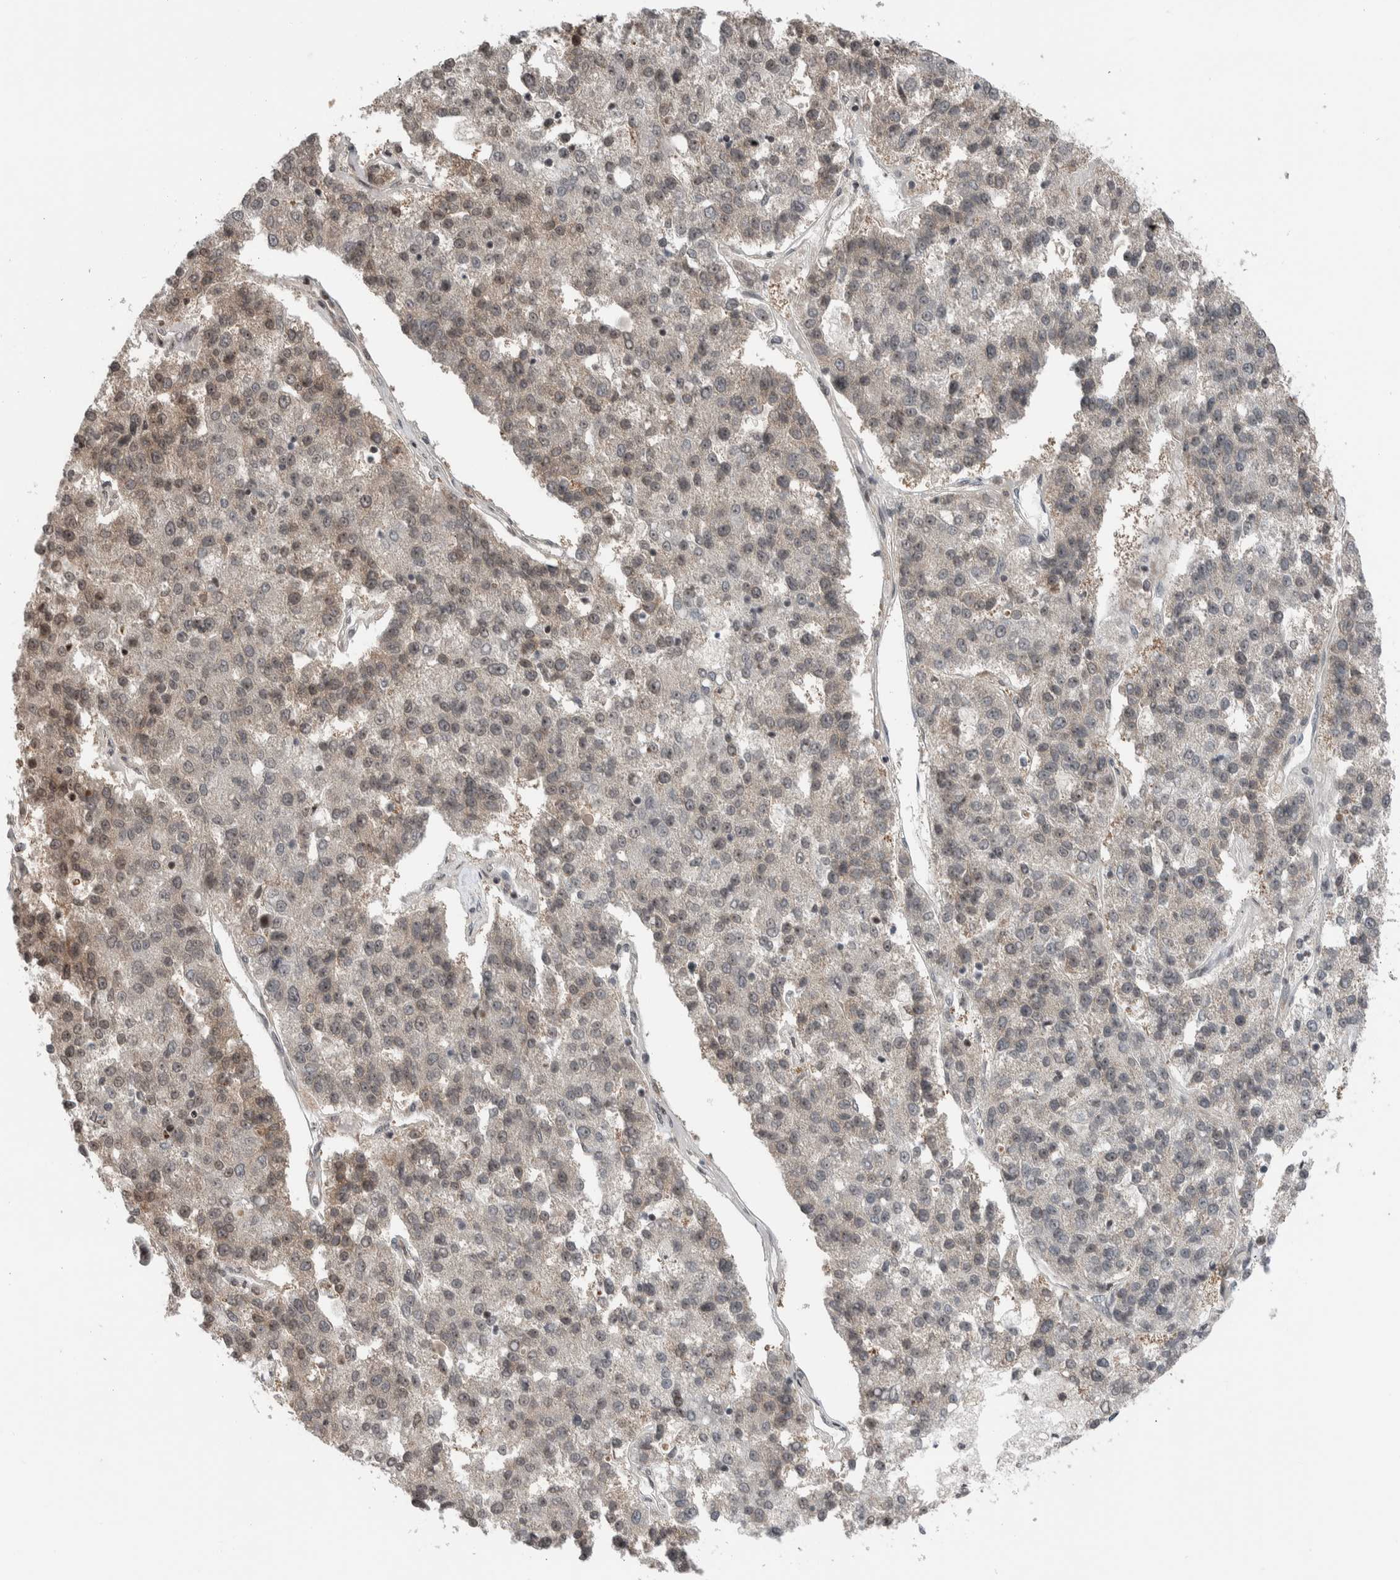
{"staining": {"intensity": "weak", "quantity": "25%-75%", "location": "nuclear"}, "tissue": "pancreatic cancer", "cell_type": "Tumor cells", "image_type": "cancer", "snomed": [{"axis": "morphology", "description": "Adenocarcinoma, NOS"}, {"axis": "topography", "description": "Pancreas"}], "caption": "Protein staining demonstrates weak nuclear positivity in approximately 25%-75% of tumor cells in pancreatic cancer.", "gene": "NPLOC4", "patient": {"sex": "female", "age": 61}}